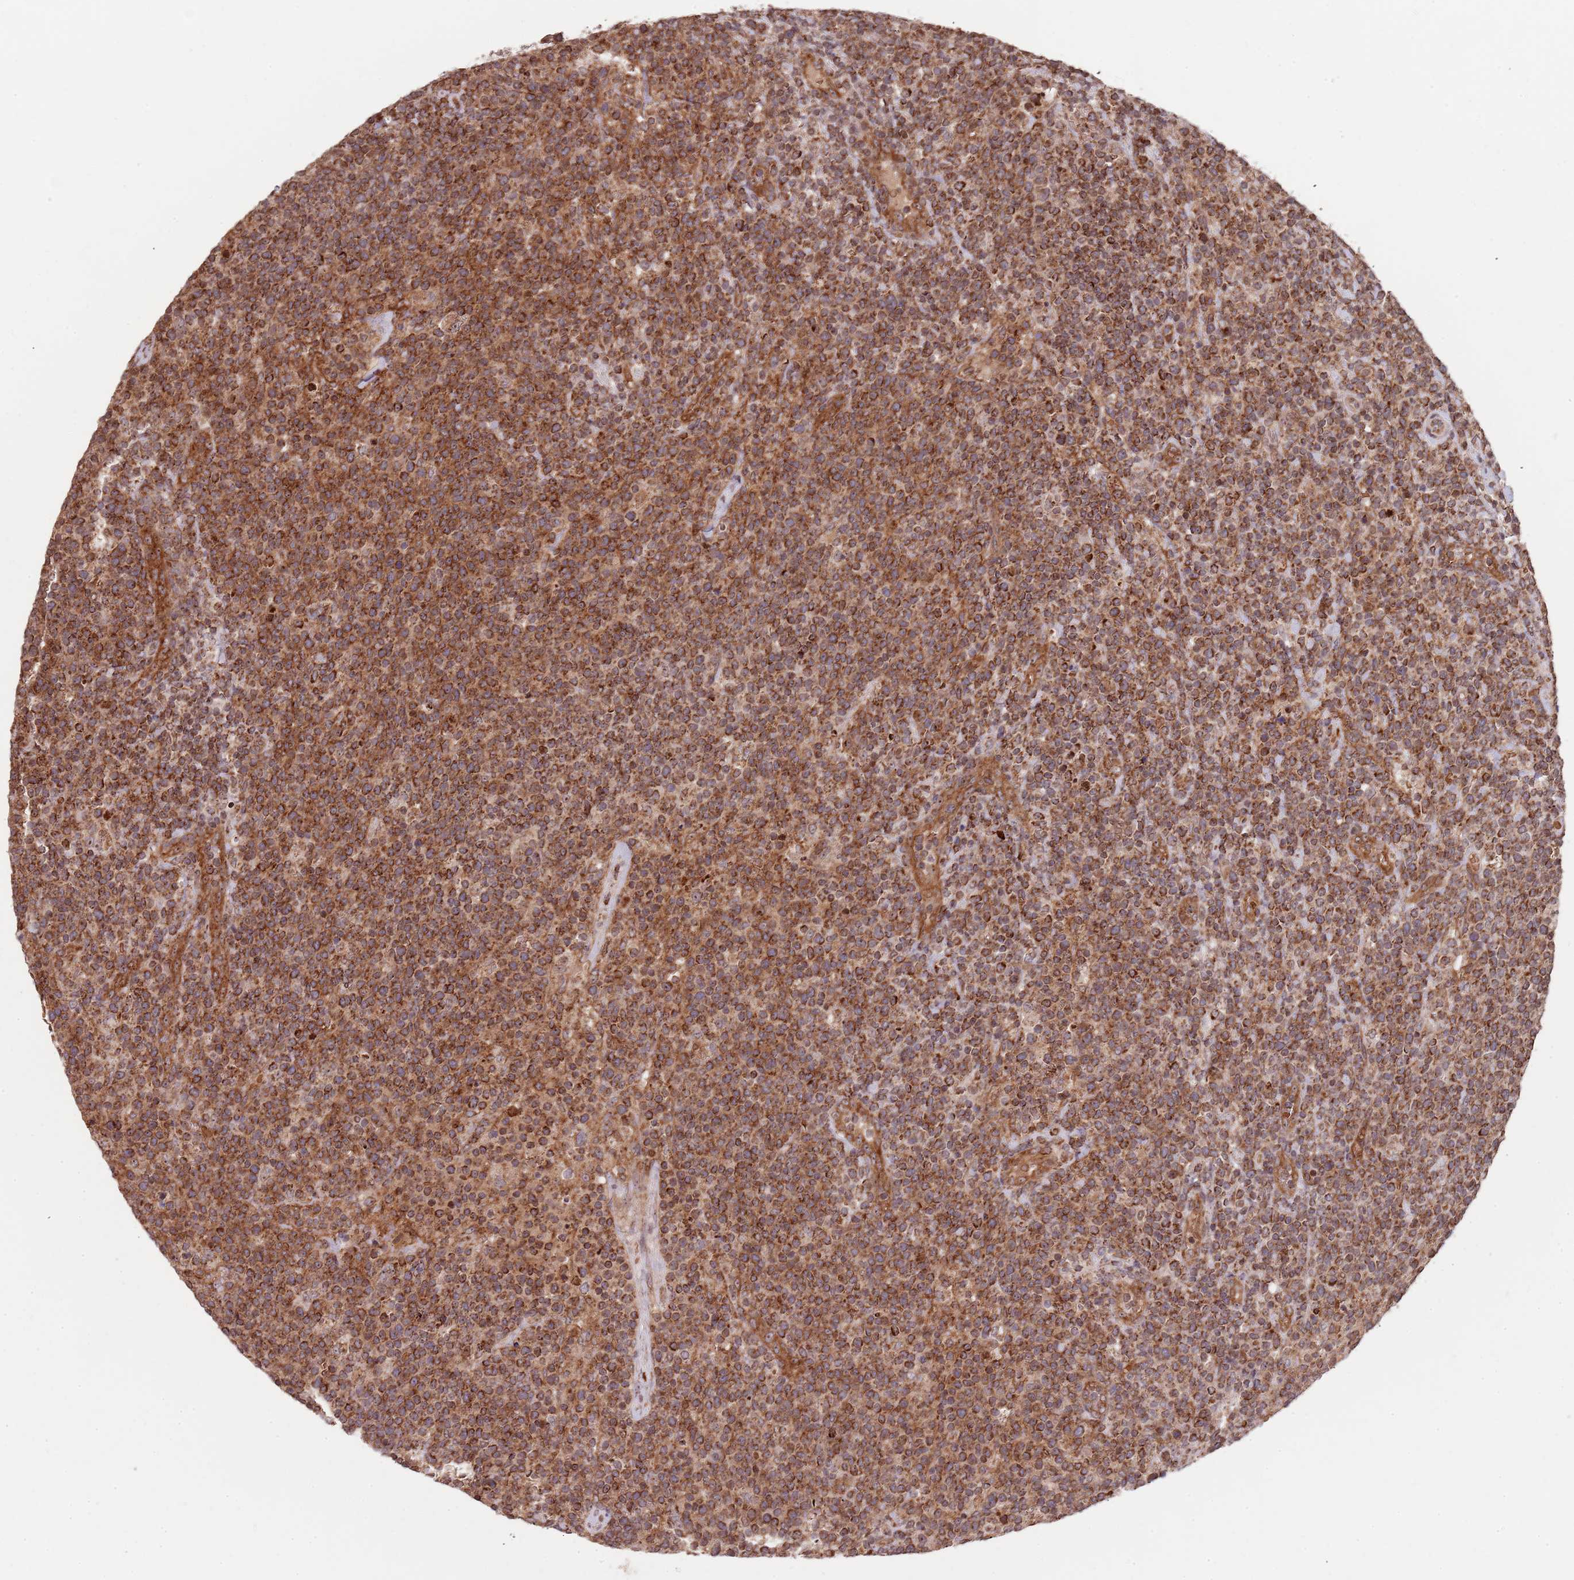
{"staining": {"intensity": "moderate", "quantity": ">75%", "location": "cytoplasmic/membranous,nuclear"}, "tissue": "lymphoma", "cell_type": "Tumor cells", "image_type": "cancer", "snomed": [{"axis": "morphology", "description": "Malignant lymphoma, non-Hodgkin's type, High grade"}, {"axis": "topography", "description": "Lymph node"}], "caption": "A micrograph showing moderate cytoplasmic/membranous and nuclear positivity in approximately >75% of tumor cells in lymphoma, as visualized by brown immunohistochemical staining.", "gene": "DCHS1", "patient": {"sex": "male", "age": 61}}